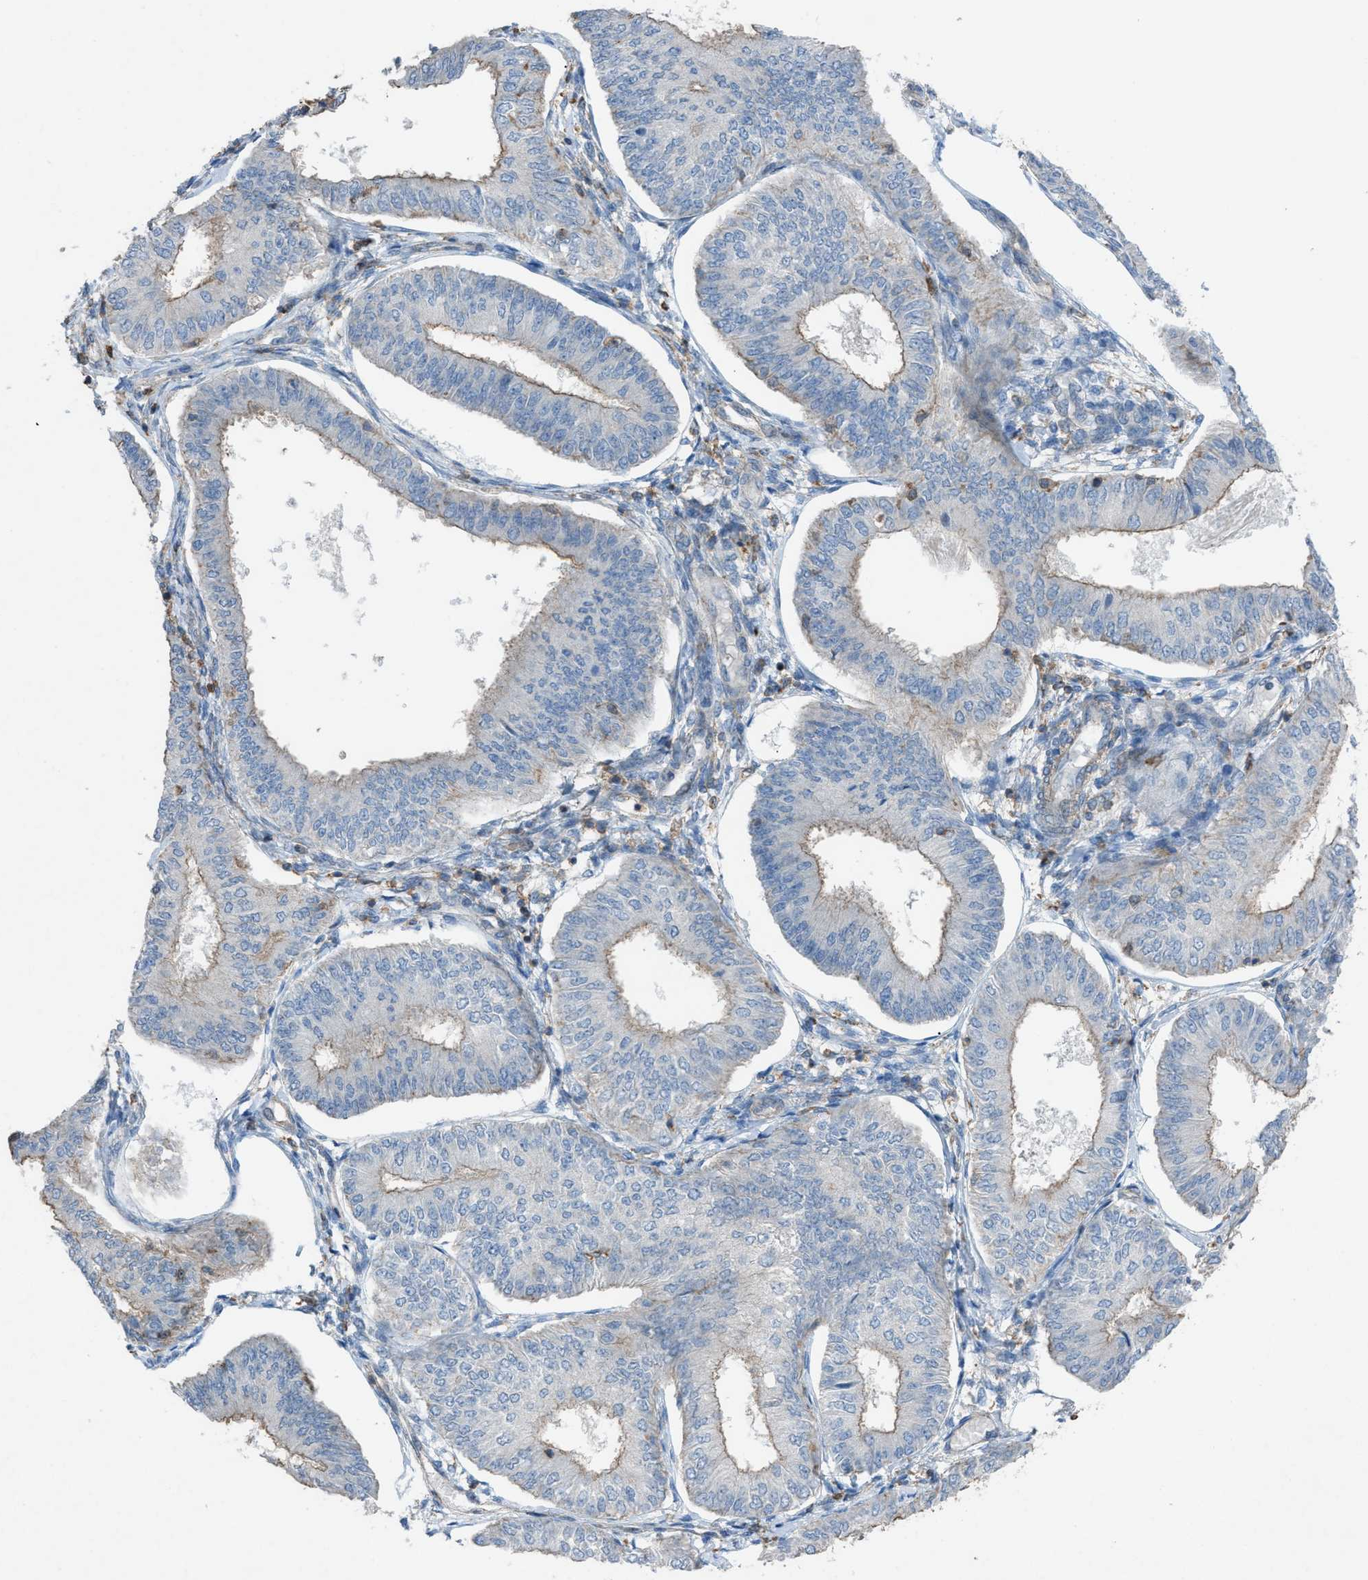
{"staining": {"intensity": "negative", "quantity": "none", "location": "none"}, "tissue": "endometrial cancer", "cell_type": "Tumor cells", "image_type": "cancer", "snomed": [{"axis": "morphology", "description": "Adenocarcinoma, NOS"}, {"axis": "topography", "description": "Endometrium"}], "caption": "Tumor cells show no significant protein positivity in endometrial cancer.", "gene": "NCK2", "patient": {"sex": "female", "age": 58}}